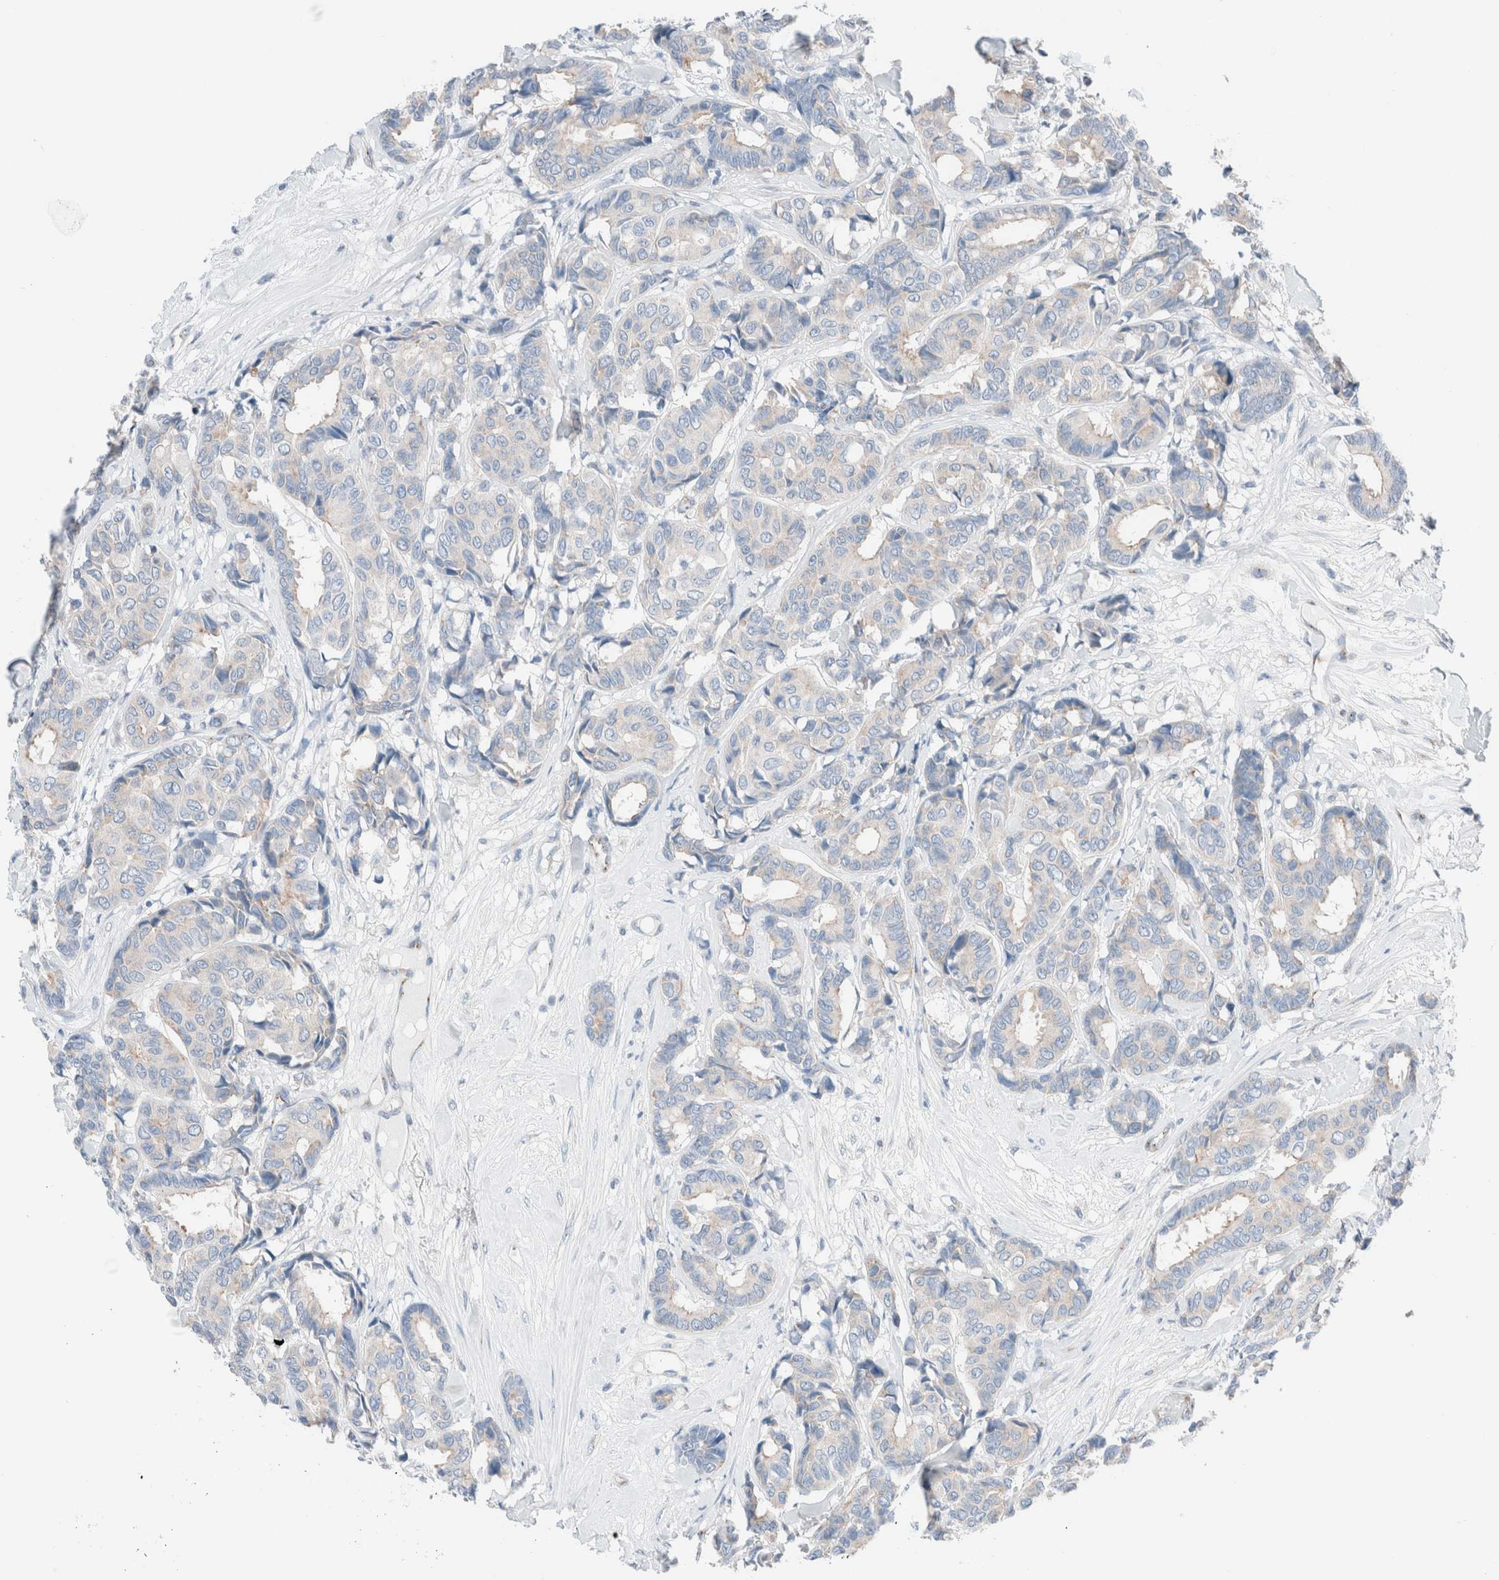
{"staining": {"intensity": "weak", "quantity": "<25%", "location": "cytoplasmic/membranous"}, "tissue": "breast cancer", "cell_type": "Tumor cells", "image_type": "cancer", "snomed": [{"axis": "morphology", "description": "Duct carcinoma"}, {"axis": "topography", "description": "Breast"}], "caption": "This is an immunohistochemistry (IHC) histopathology image of breast cancer. There is no staining in tumor cells.", "gene": "CASC3", "patient": {"sex": "female", "age": 87}}